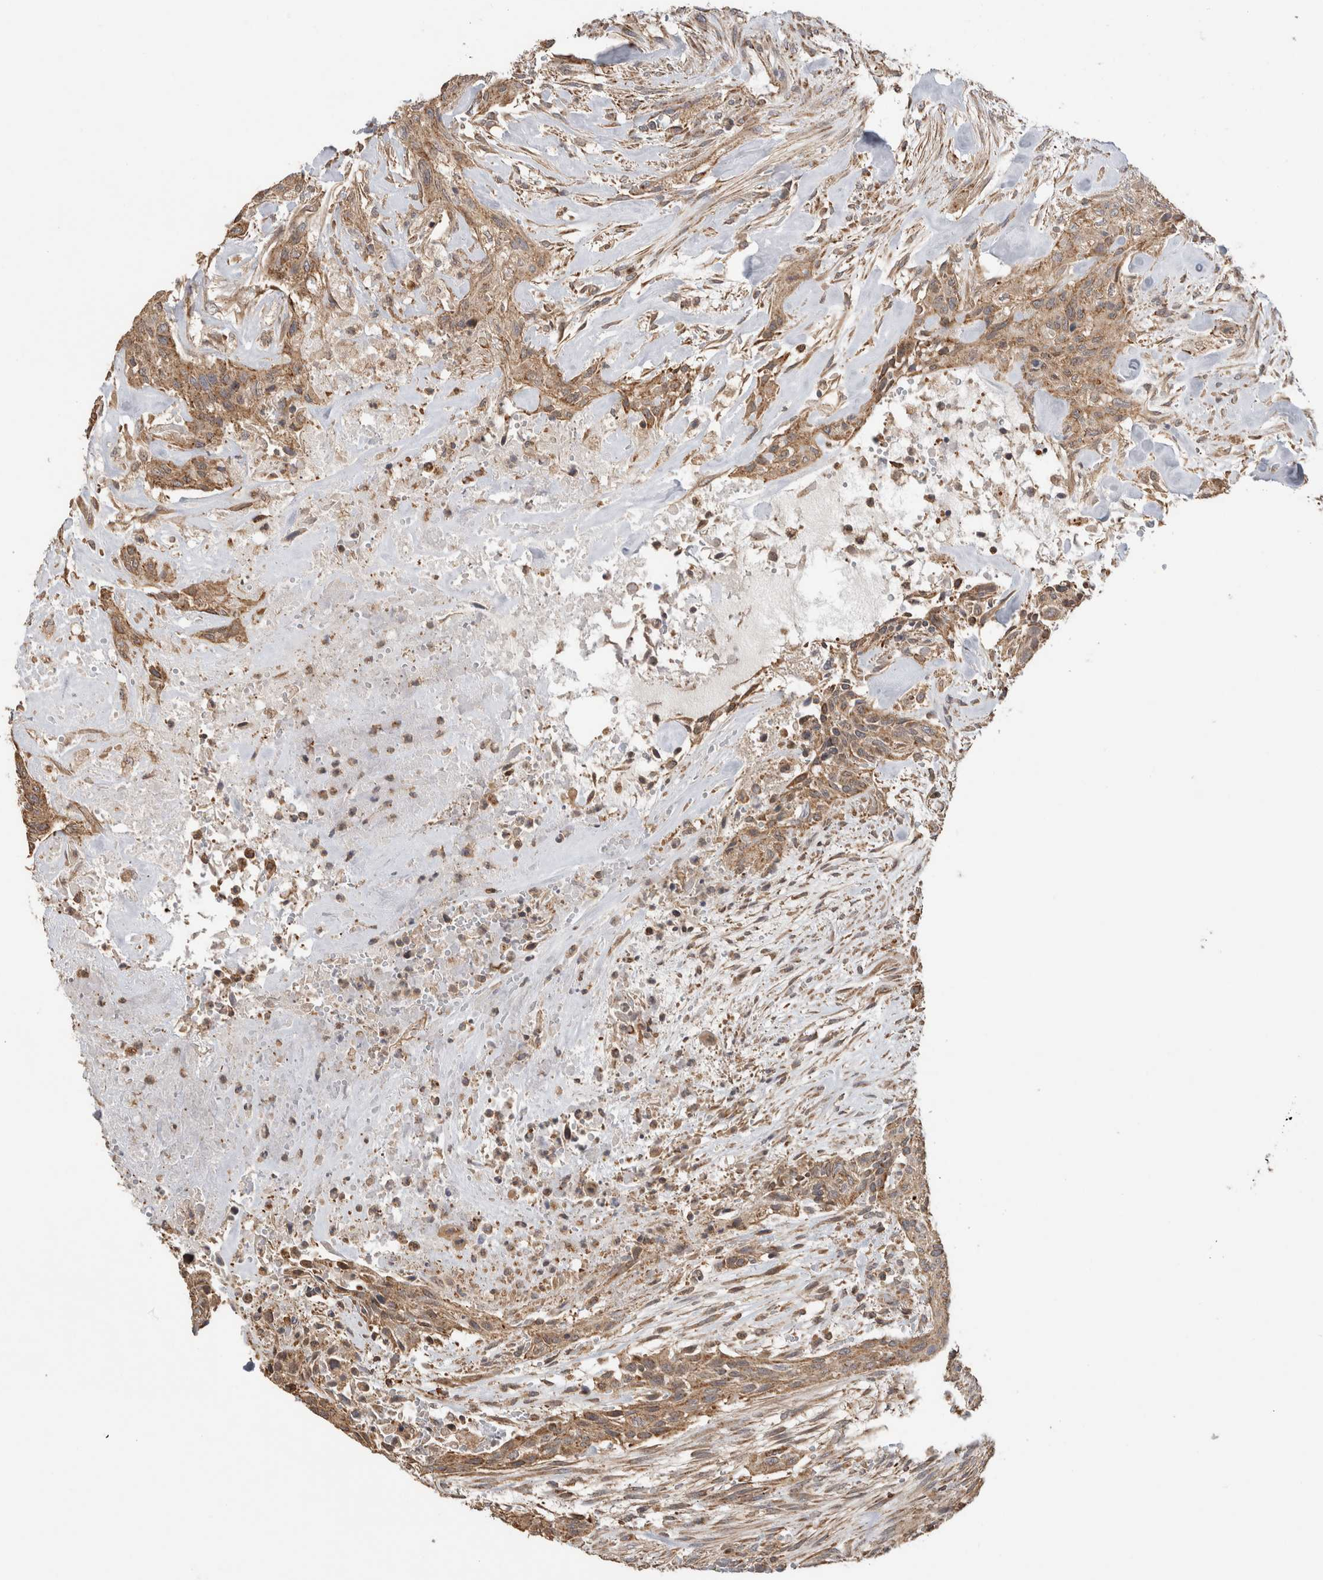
{"staining": {"intensity": "moderate", "quantity": ">75%", "location": "cytoplasmic/membranous"}, "tissue": "urothelial cancer", "cell_type": "Tumor cells", "image_type": "cancer", "snomed": [{"axis": "morphology", "description": "Urothelial carcinoma, High grade"}, {"axis": "topography", "description": "Urinary bladder"}], "caption": "Urothelial cancer stained for a protein demonstrates moderate cytoplasmic/membranous positivity in tumor cells. Immunohistochemistry stains the protein in brown and the nuclei are stained blue.", "gene": "IMMP2L", "patient": {"sex": "male", "age": 35}}